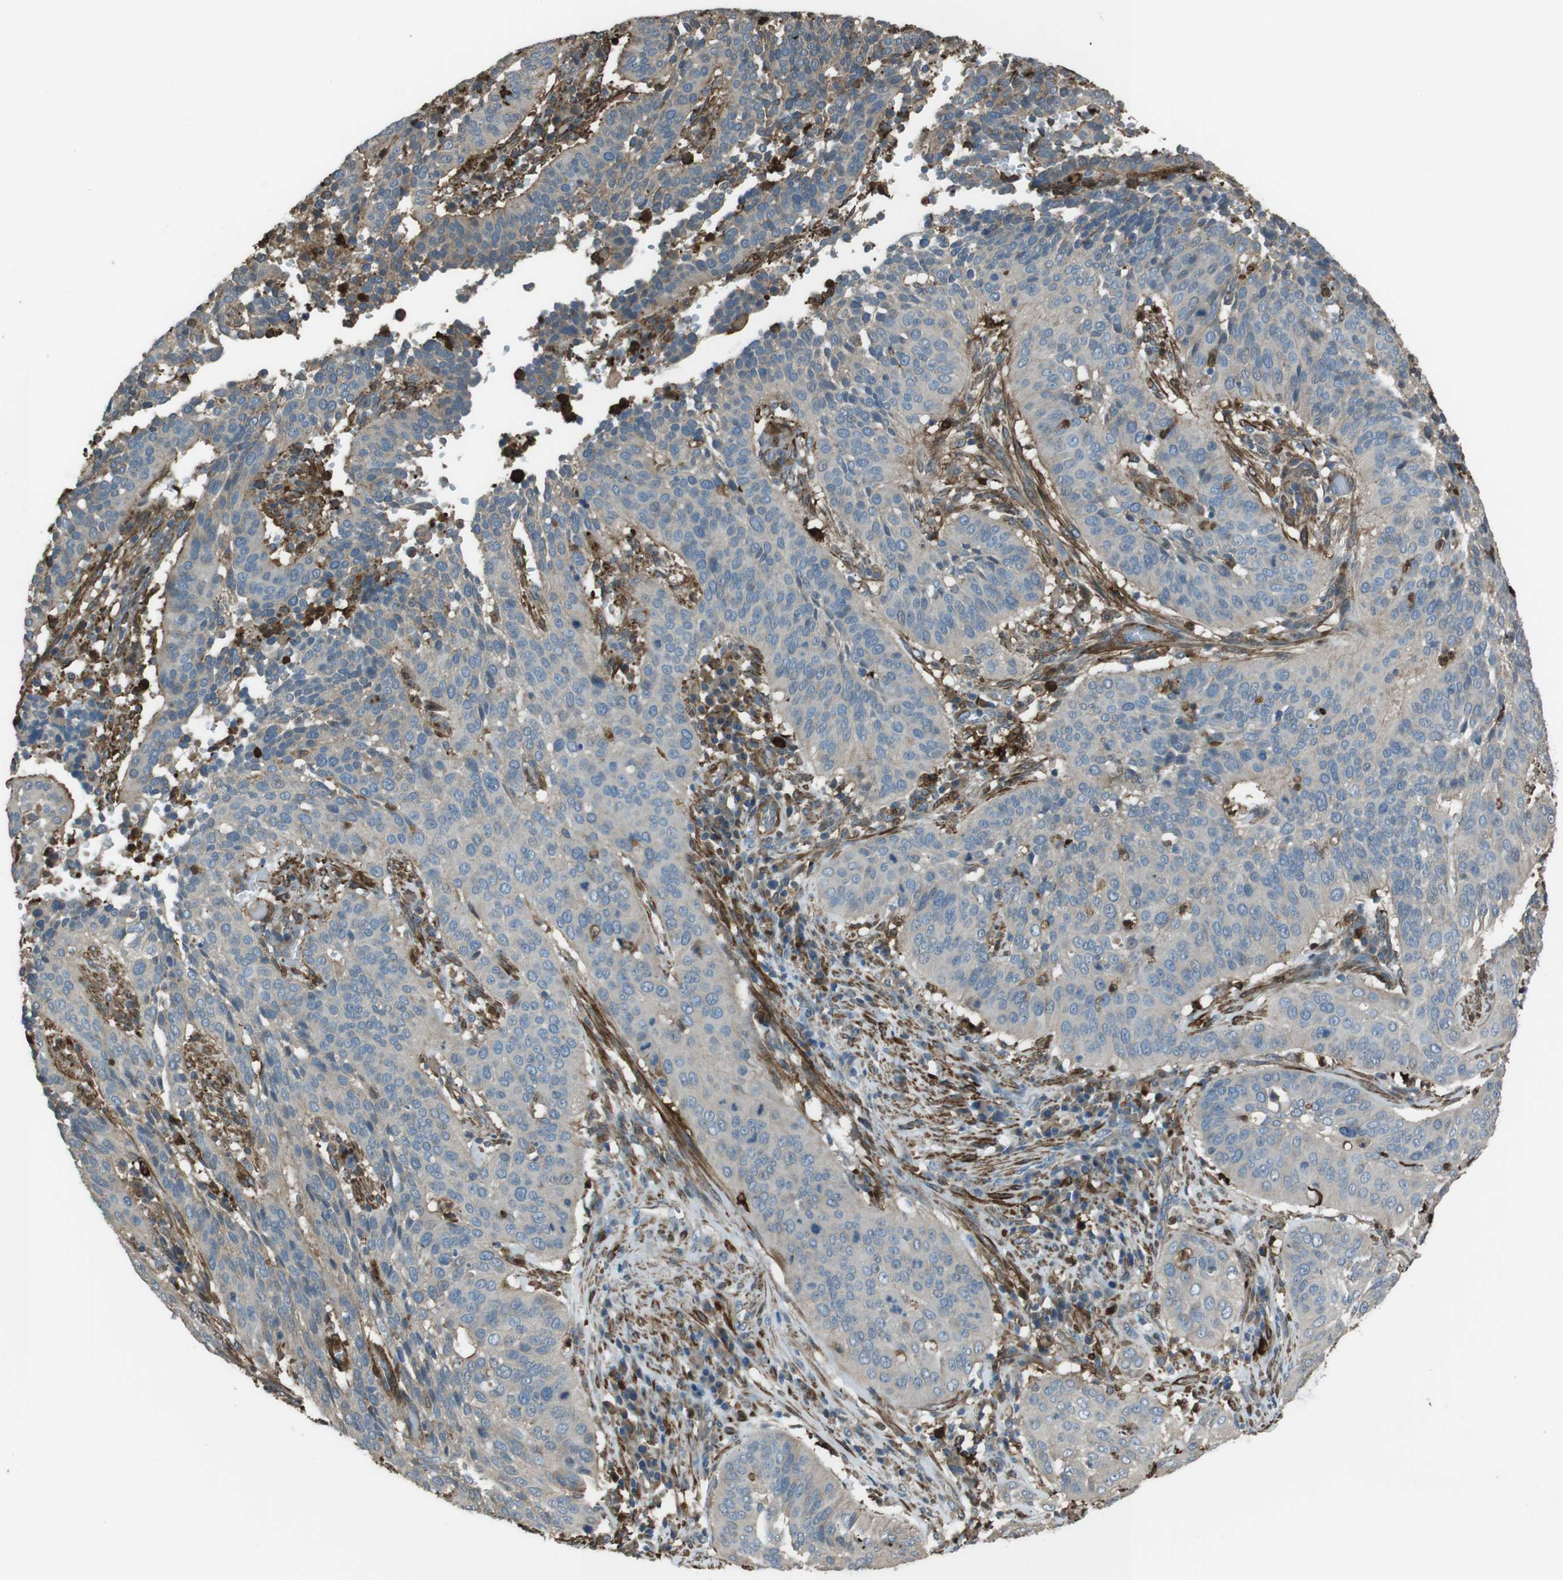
{"staining": {"intensity": "negative", "quantity": "none", "location": "none"}, "tissue": "cervical cancer", "cell_type": "Tumor cells", "image_type": "cancer", "snomed": [{"axis": "morphology", "description": "Normal tissue, NOS"}, {"axis": "morphology", "description": "Squamous cell carcinoma, NOS"}, {"axis": "topography", "description": "Cervix"}], "caption": "Immunohistochemical staining of cervical cancer exhibits no significant staining in tumor cells.", "gene": "SFT2D1", "patient": {"sex": "female", "age": 39}}